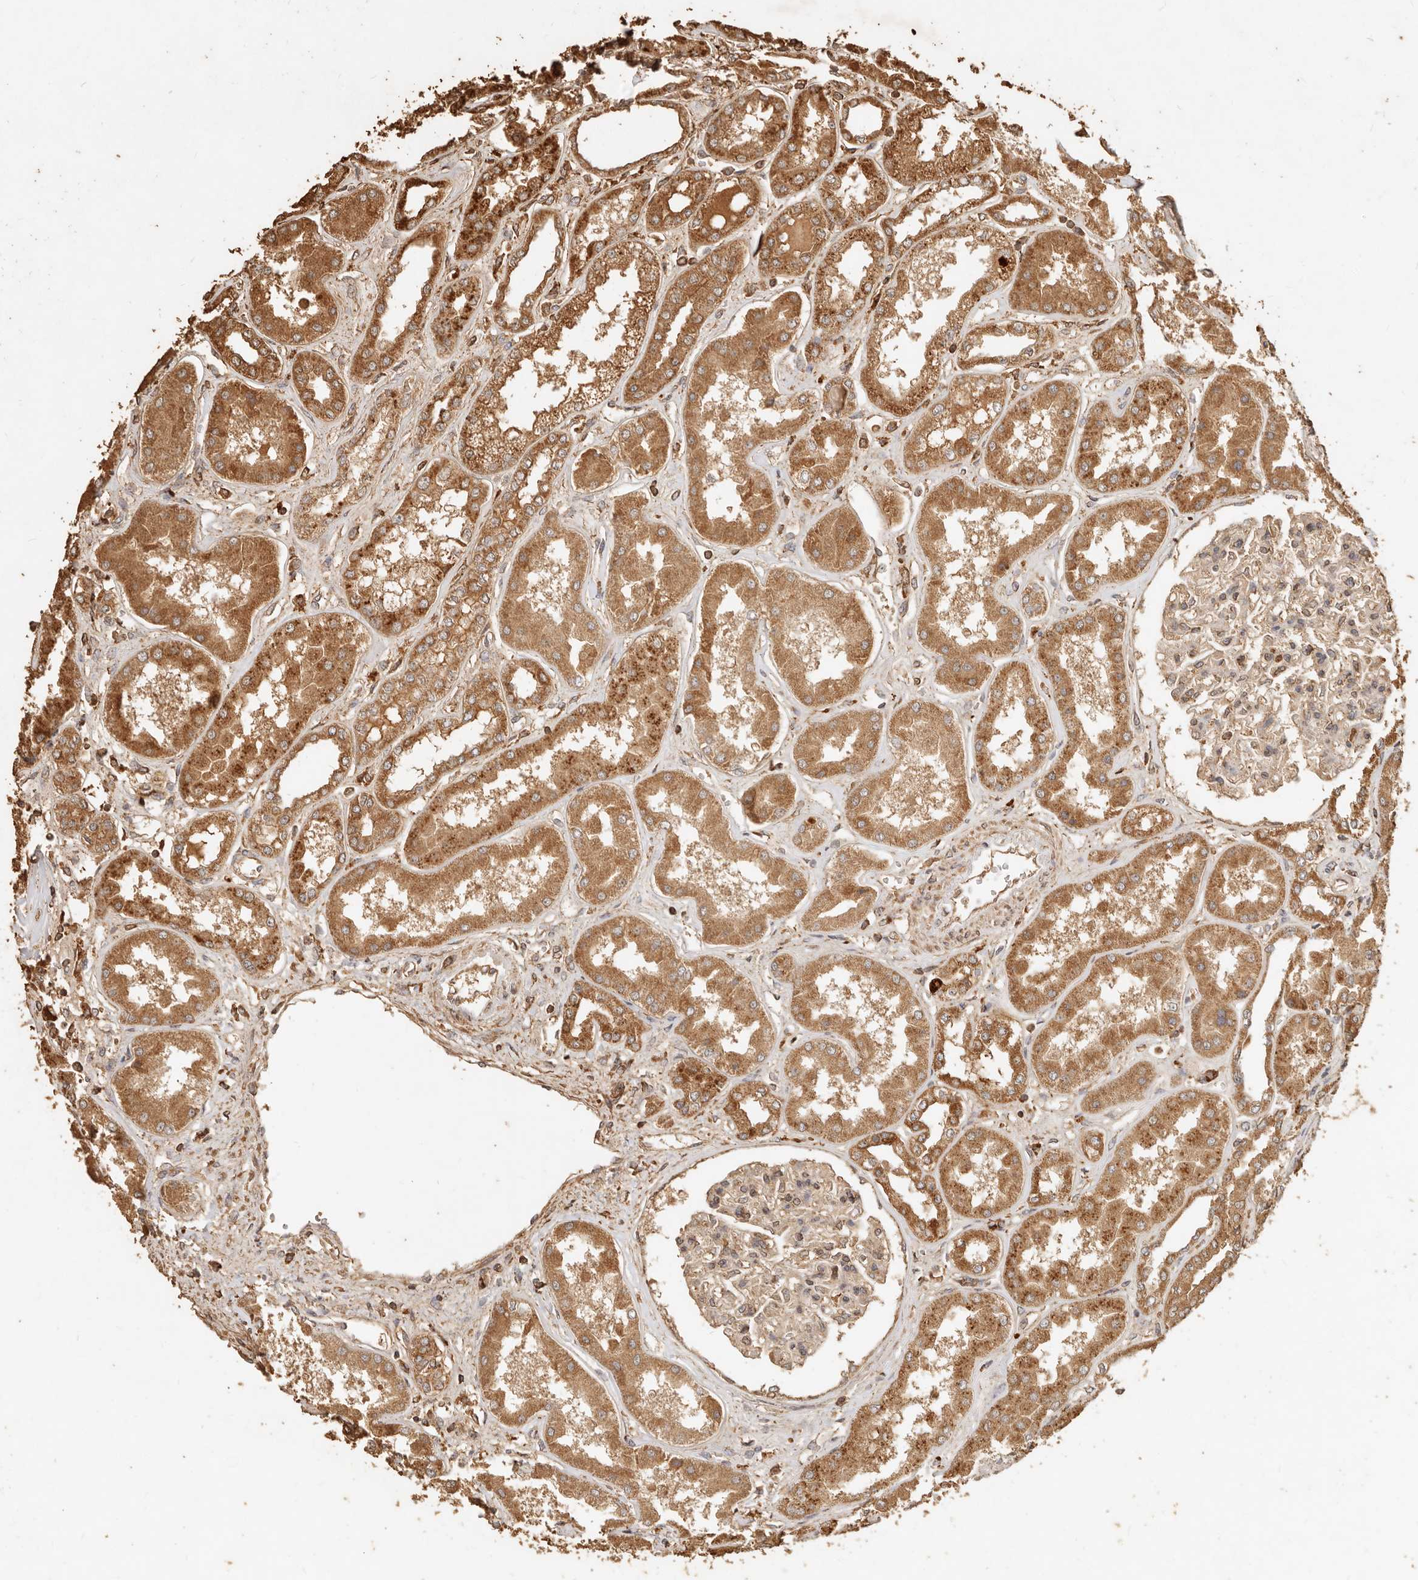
{"staining": {"intensity": "moderate", "quantity": "25%-75%", "location": "cytoplasmic/membranous"}, "tissue": "kidney", "cell_type": "Cells in glomeruli", "image_type": "normal", "snomed": [{"axis": "morphology", "description": "Normal tissue, NOS"}, {"axis": "topography", "description": "Kidney"}], "caption": "The histopathology image demonstrates staining of normal kidney, revealing moderate cytoplasmic/membranous protein staining (brown color) within cells in glomeruli. The staining is performed using DAB (3,3'-diaminobenzidine) brown chromogen to label protein expression. The nuclei are counter-stained blue using hematoxylin.", "gene": "FAM180B", "patient": {"sex": "female", "age": 56}}